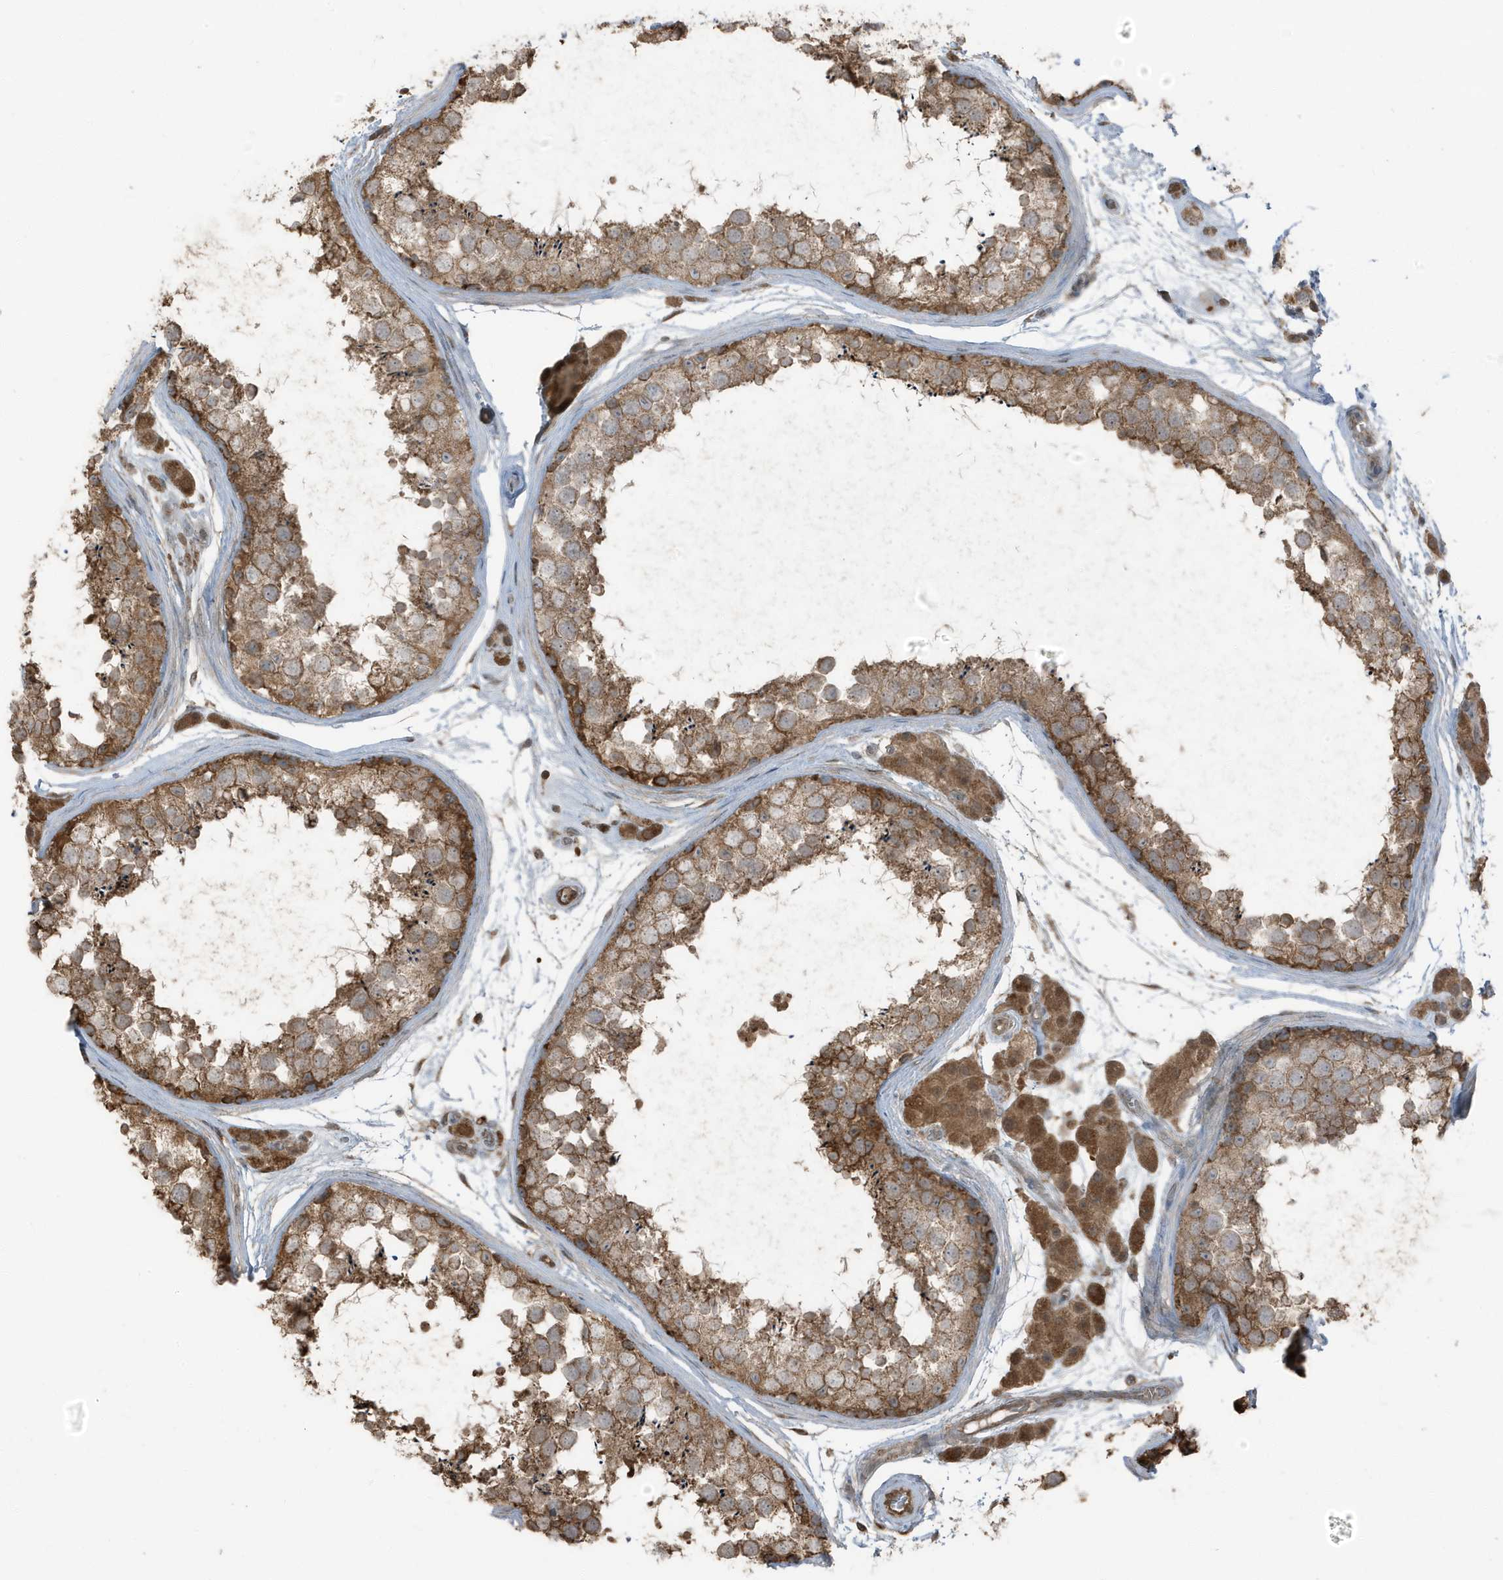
{"staining": {"intensity": "moderate", "quantity": ">75%", "location": "cytoplasmic/membranous"}, "tissue": "testis", "cell_type": "Cells in seminiferous ducts", "image_type": "normal", "snomed": [{"axis": "morphology", "description": "Normal tissue, NOS"}, {"axis": "topography", "description": "Testis"}], "caption": "Moderate cytoplasmic/membranous staining for a protein is appreciated in approximately >75% of cells in seminiferous ducts of benign testis using immunohistochemistry.", "gene": "AZI2", "patient": {"sex": "male", "age": 56}}